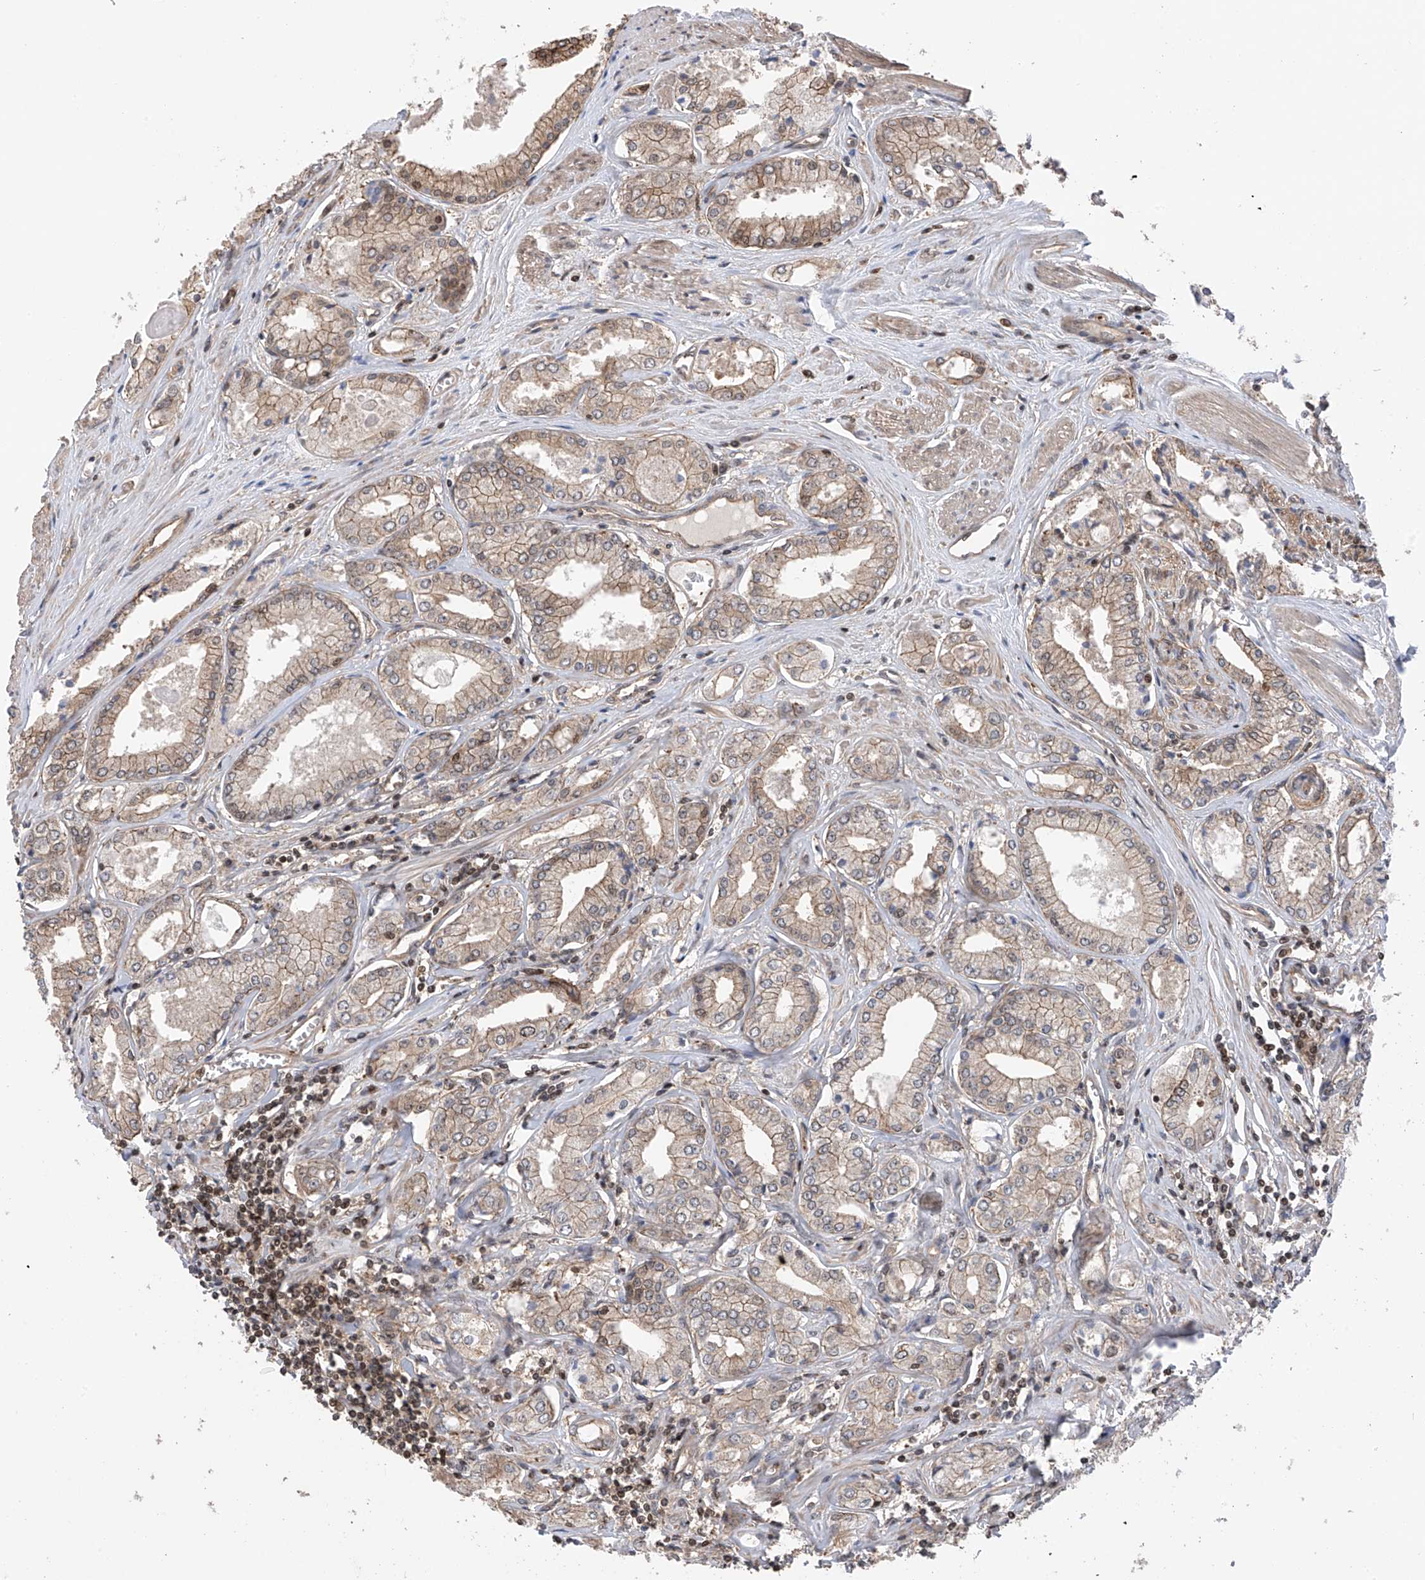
{"staining": {"intensity": "weak", "quantity": ">75%", "location": "cytoplasmic/membranous"}, "tissue": "prostate cancer", "cell_type": "Tumor cells", "image_type": "cancer", "snomed": [{"axis": "morphology", "description": "Adenocarcinoma, Low grade"}, {"axis": "topography", "description": "Prostate"}], "caption": "A brown stain labels weak cytoplasmic/membranous expression of a protein in prostate cancer tumor cells. The staining was performed using DAB to visualize the protein expression in brown, while the nuclei were stained in blue with hematoxylin (Magnification: 20x).", "gene": "DNAJC9", "patient": {"sex": "male", "age": 60}}